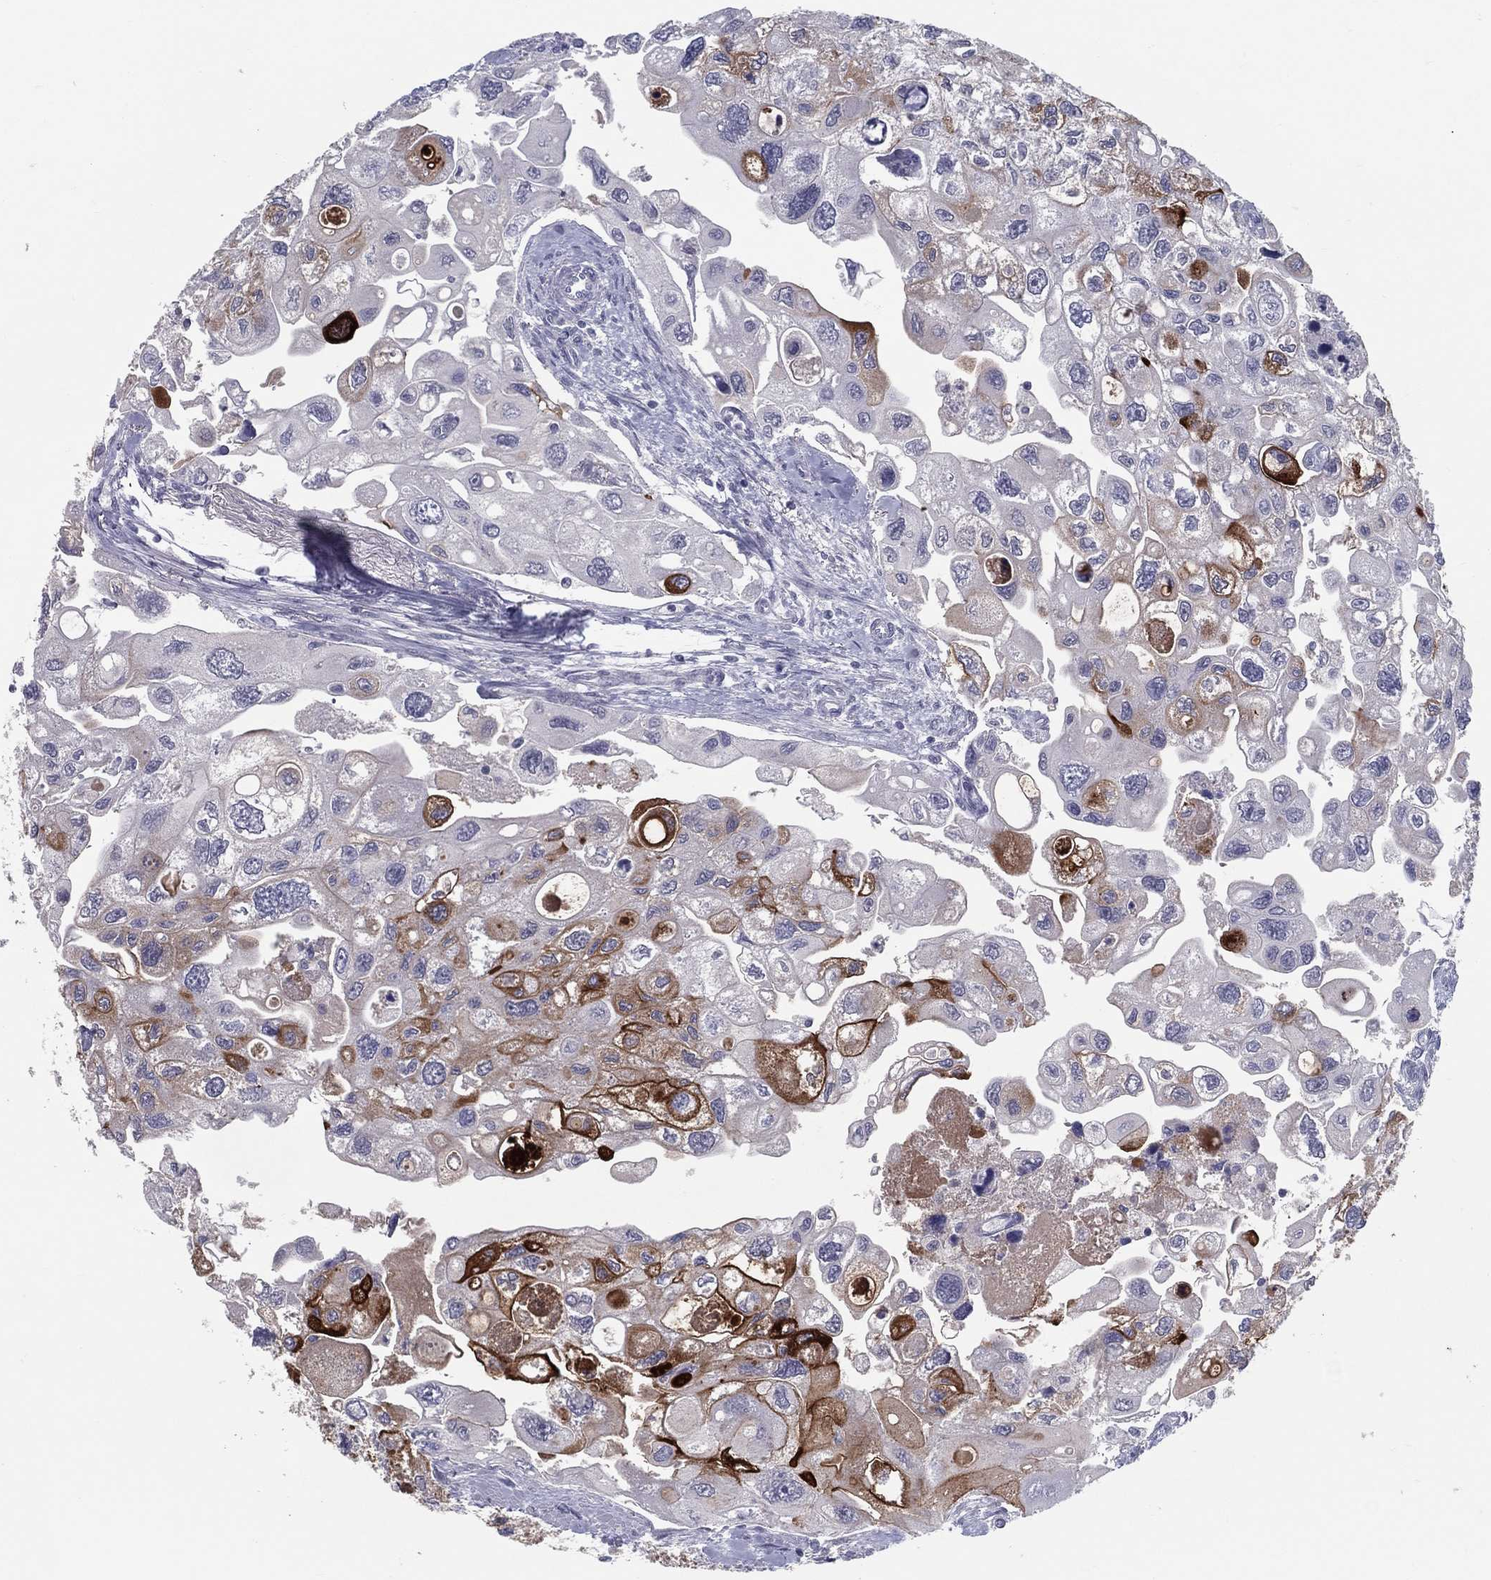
{"staining": {"intensity": "strong", "quantity": "<25%", "location": "cytoplasmic/membranous"}, "tissue": "urothelial cancer", "cell_type": "Tumor cells", "image_type": "cancer", "snomed": [{"axis": "morphology", "description": "Urothelial carcinoma, High grade"}, {"axis": "topography", "description": "Urinary bladder"}], "caption": "Immunohistochemical staining of high-grade urothelial carcinoma exhibits medium levels of strong cytoplasmic/membranous protein positivity in about <25% of tumor cells. (DAB = brown stain, brightfield microscopy at high magnification).", "gene": "ACE2", "patient": {"sex": "male", "age": 59}}